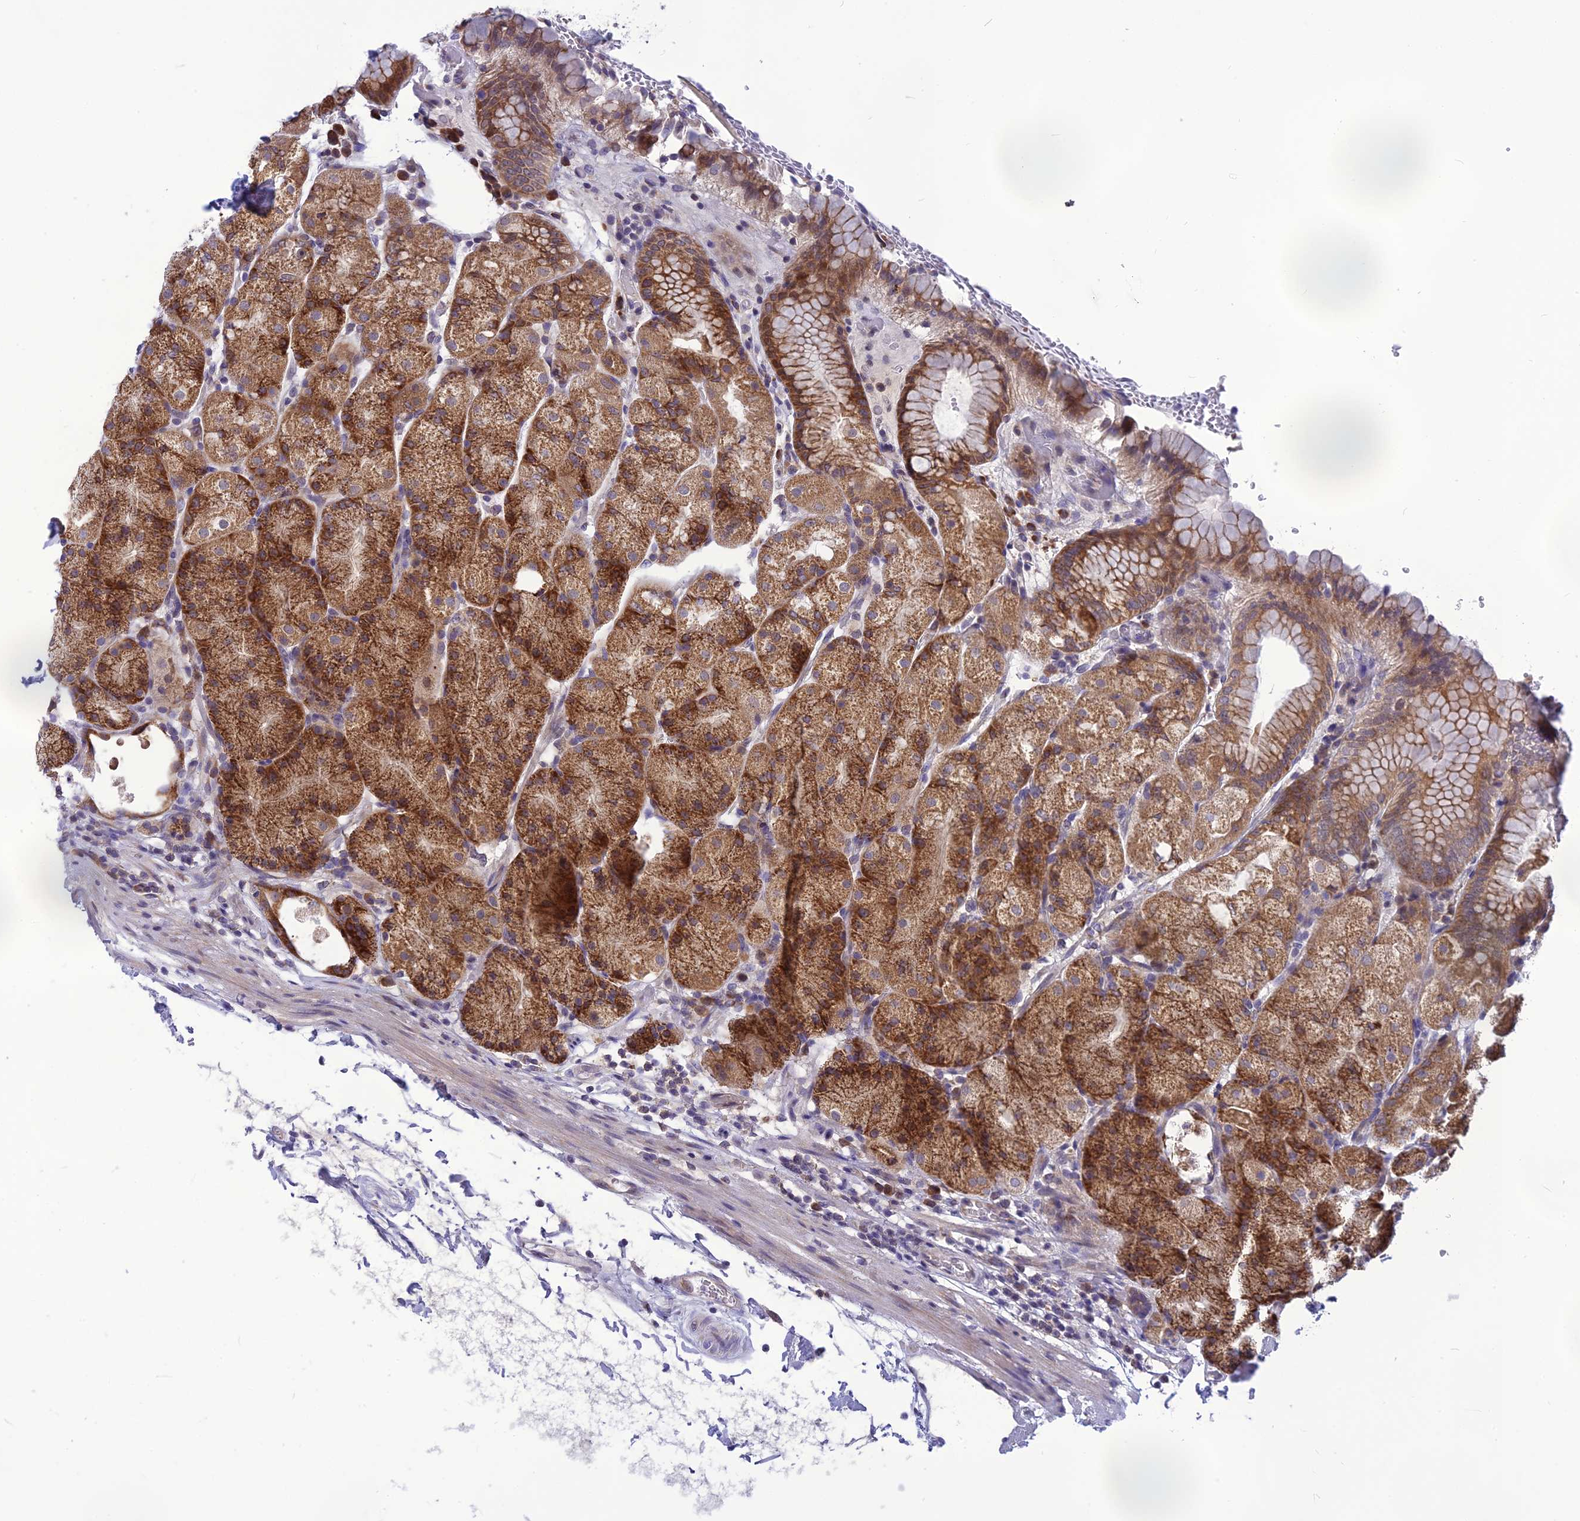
{"staining": {"intensity": "moderate", "quantity": ">75%", "location": "cytoplasmic/membranous"}, "tissue": "stomach", "cell_type": "Glandular cells", "image_type": "normal", "snomed": [{"axis": "morphology", "description": "Normal tissue, NOS"}, {"axis": "topography", "description": "Stomach, upper"}, {"axis": "topography", "description": "Stomach, lower"}], "caption": "Moderate cytoplasmic/membranous staining is seen in about >75% of glandular cells in normal stomach.", "gene": "PSMF1", "patient": {"sex": "male", "age": 62}}